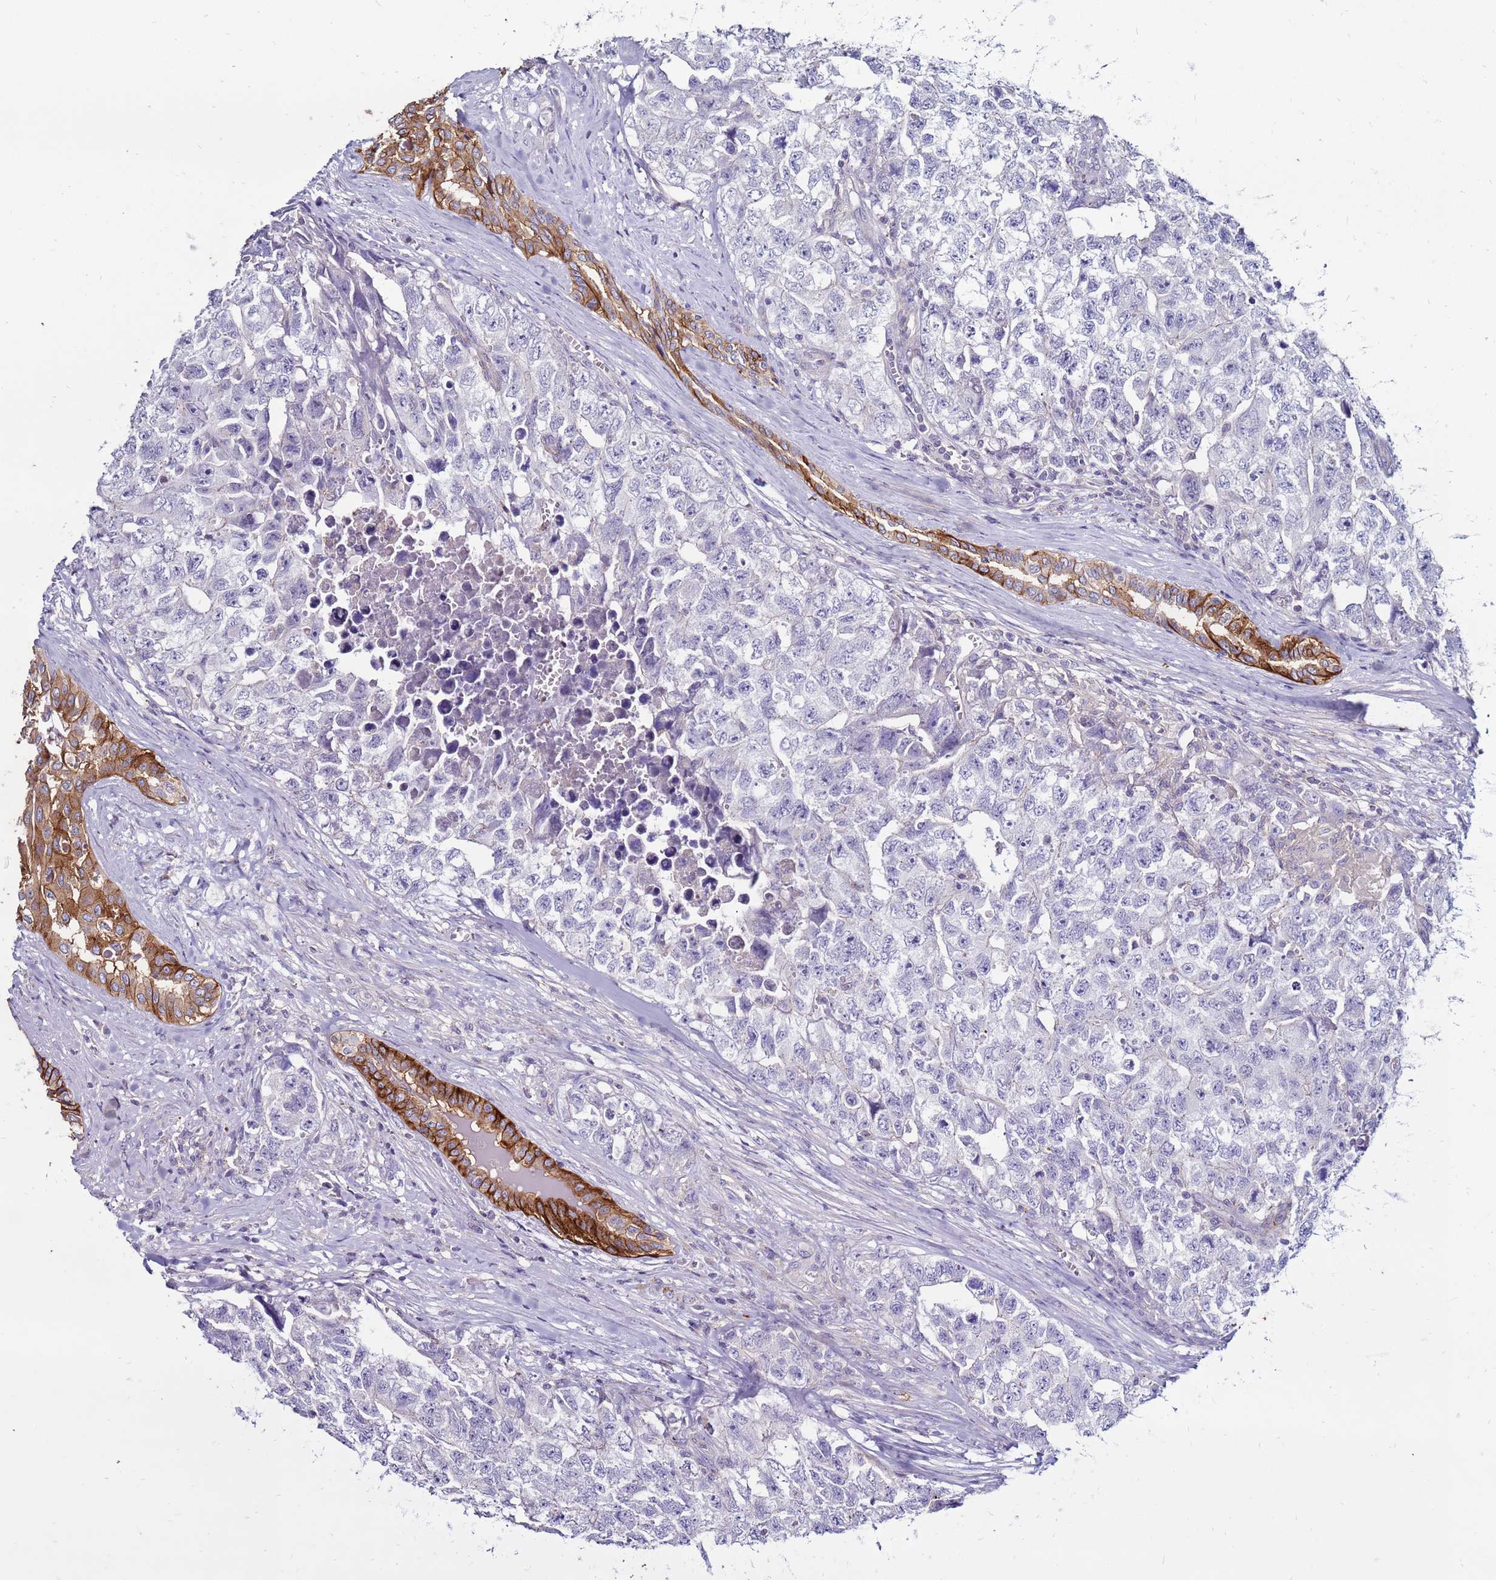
{"staining": {"intensity": "negative", "quantity": "none", "location": "none"}, "tissue": "testis cancer", "cell_type": "Tumor cells", "image_type": "cancer", "snomed": [{"axis": "morphology", "description": "Carcinoma, Embryonal, NOS"}, {"axis": "topography", "description": "Testis"}], "caption": "Protein analysis of testis cancer displays no significant positivity in tumor cells. (DAB immunohistochemistry, high magnification).", "gene": "CLEC4M", "patient": {"sex": "male", "age": 31}}